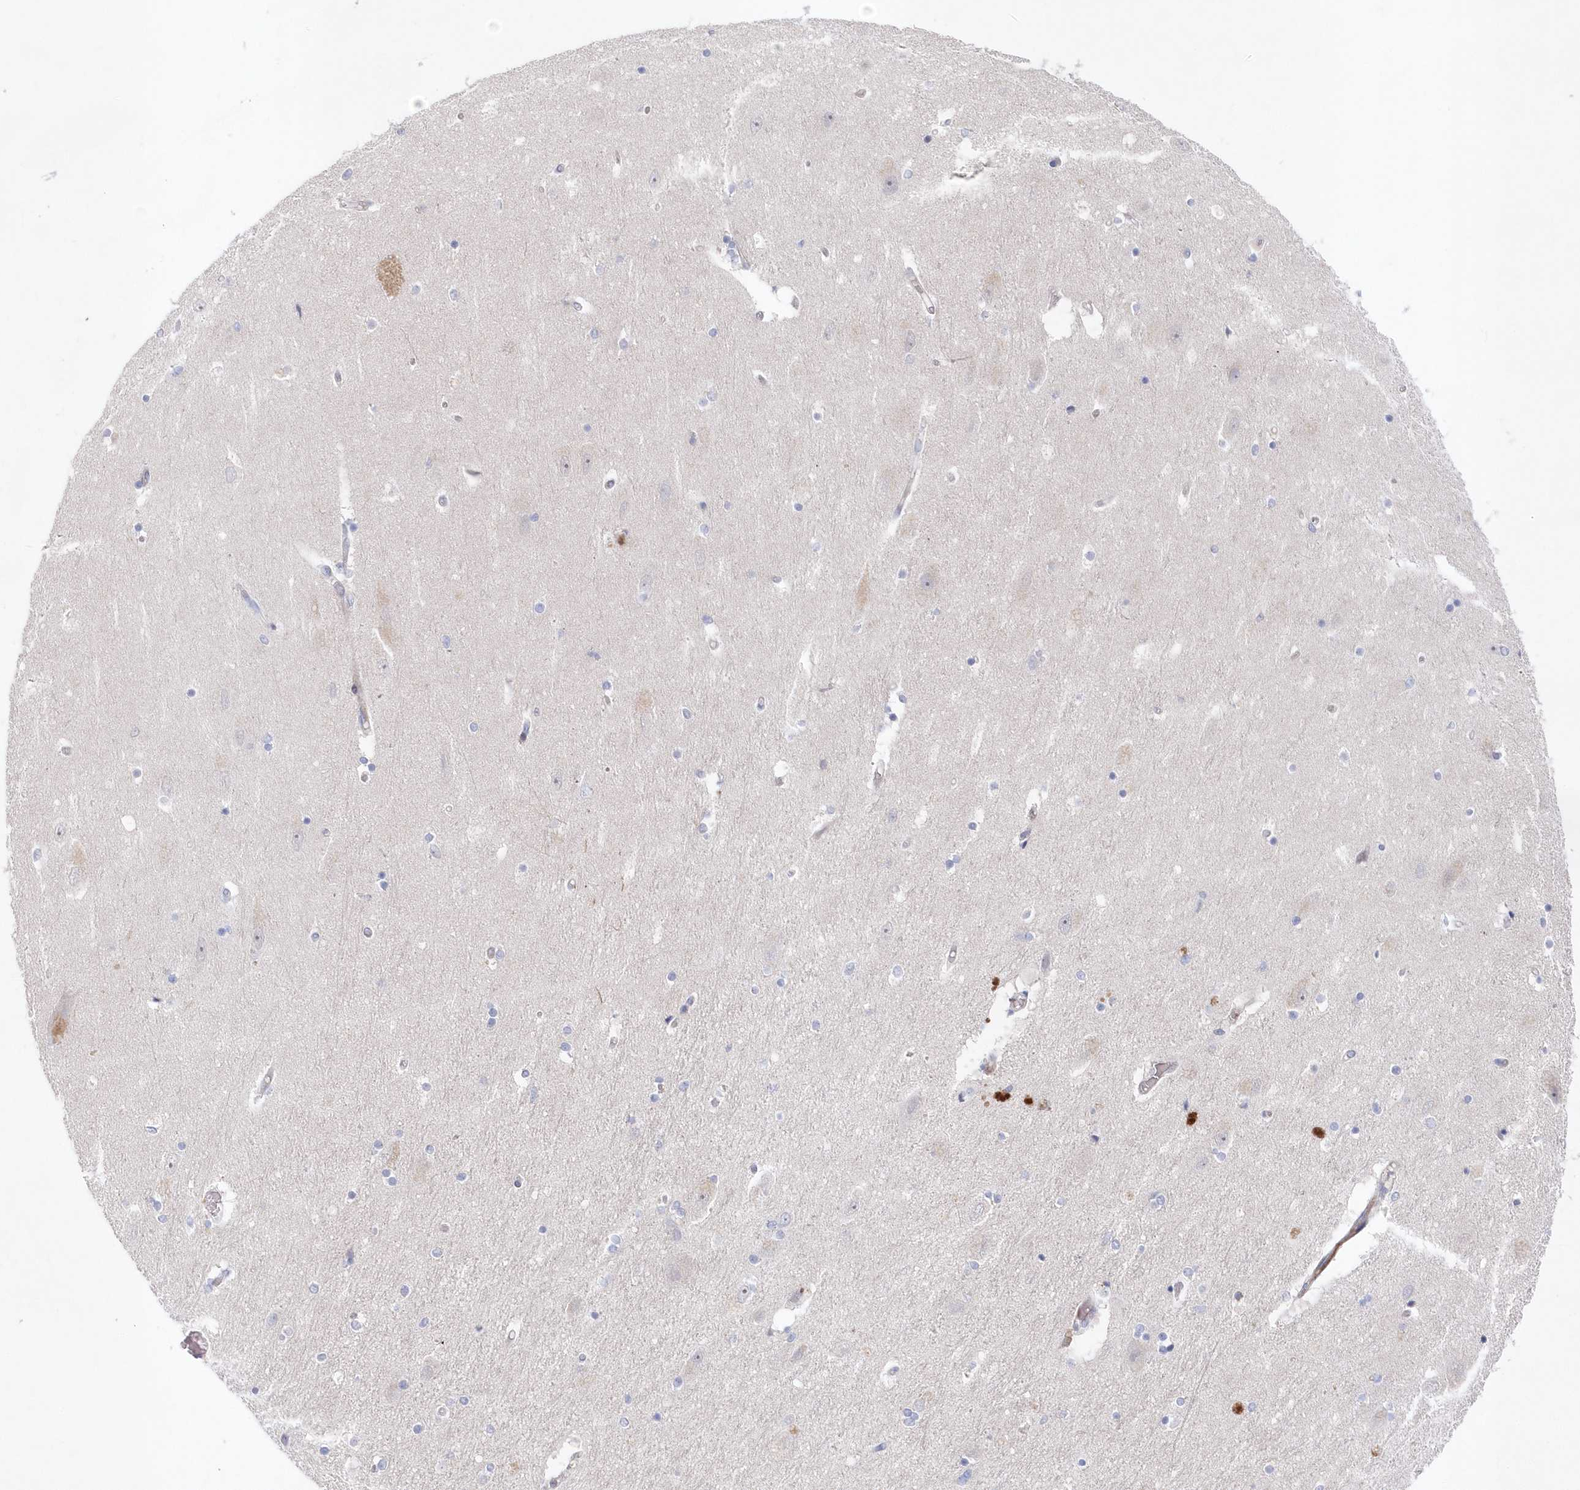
{"staining": {"intensity": "negative", "quantity": "none", "location": "none"}, "tissue": "hippocampus", "cell_type": "Glial cells", "image_type": "normal", "snomed": [{"axis": "morphology", "description": "Normal tissue, NOS"}, {"axis": "topography", "description": "Hippocampus"}], "caption": "DAB immunohistochemical staining of normal hippocampus exhibits no significant positivity in glial cells. The staining is performed using DAB (3,3'-diaminobenzidine) brown chromogen with nuclei counter-stained in using hematoxylin.", "gene": "KIAA1586", "patient": {"sex": "female", "age": 54}}